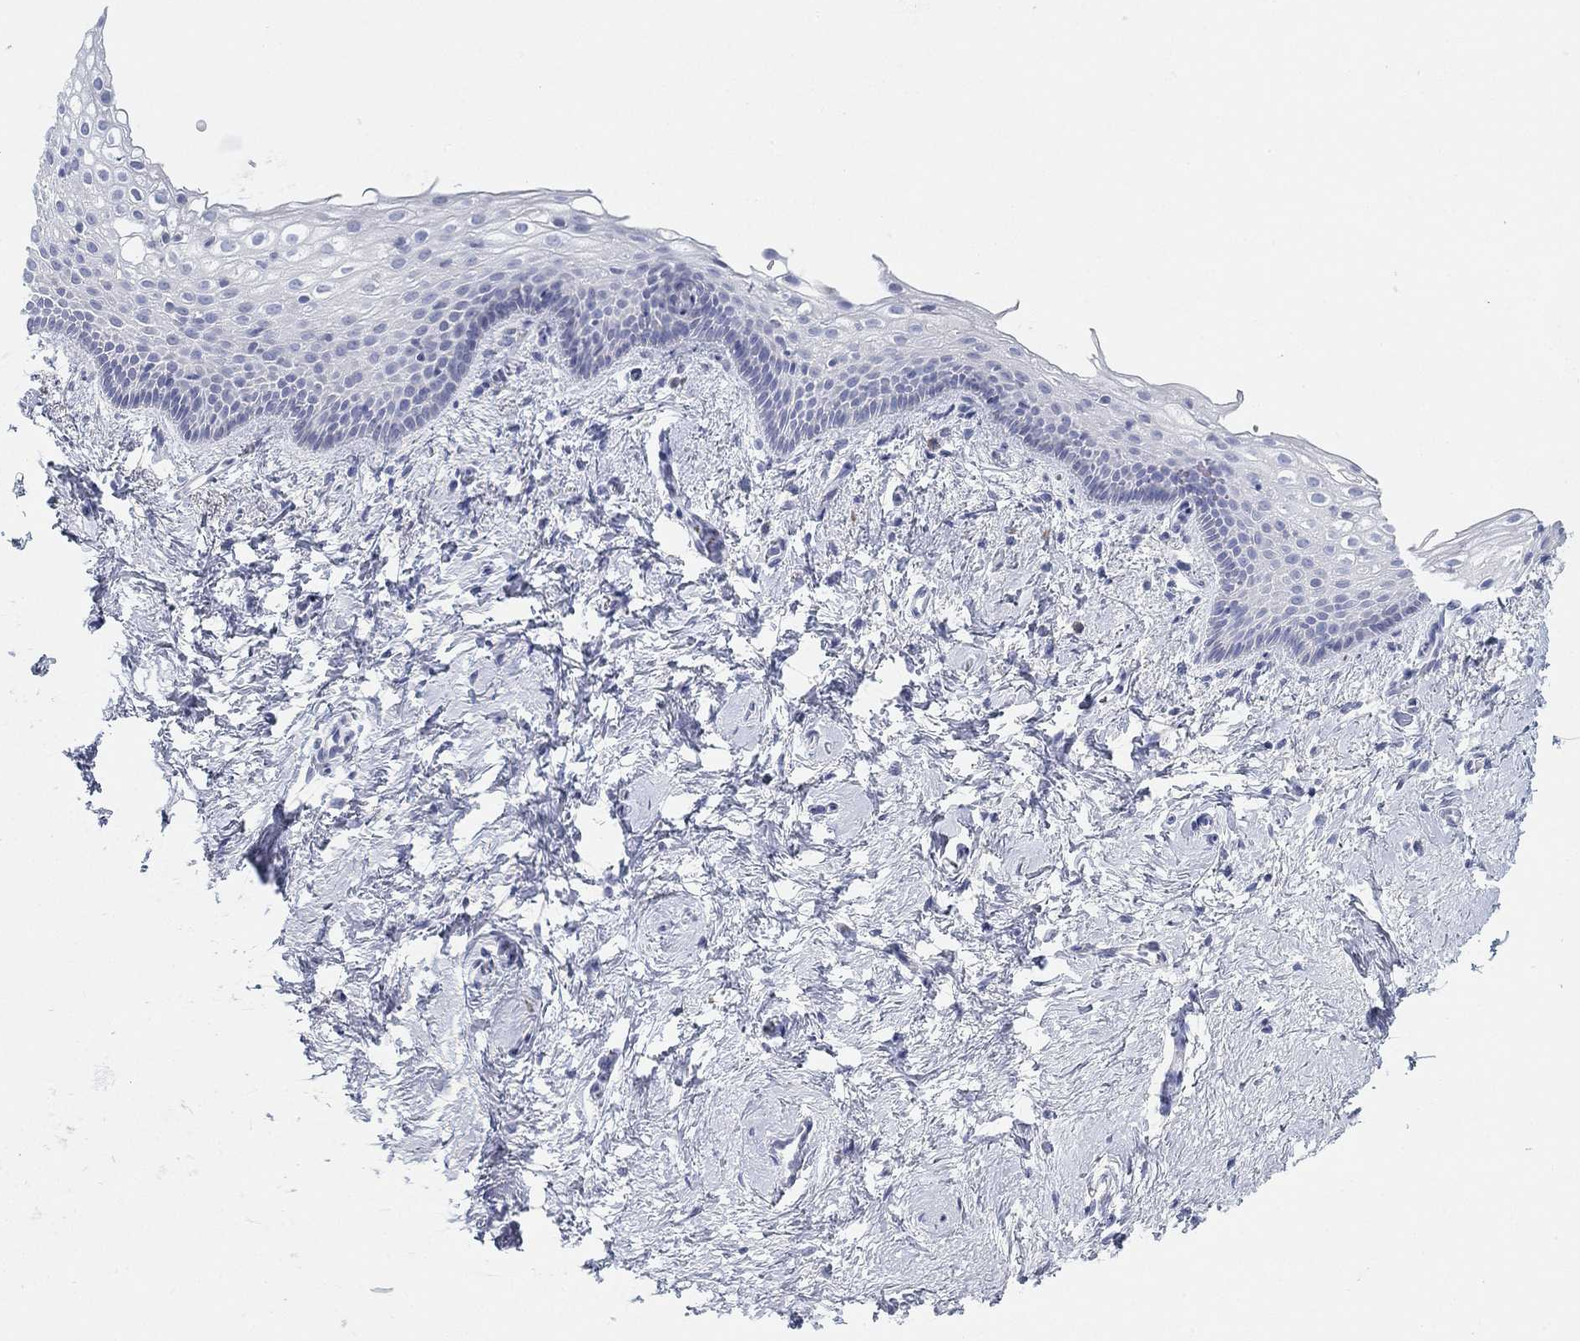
{"staining": {"intensity": "negative", "quantity": "none", "location": "none"}, "tissue": "vagina", "cell_type": "Squamous epithelial cells", "image_type": "normal", "snomed": [{"axis": "morphology", "description": "Normal tissue, NOS"}, {"axis": "topography", "description": "Vagina"}], "caption": "An immunohistochemistry image of unremarkable vagina is shown. There is no staining in squamous epithelial cells of vagina.", "gene": "GCNA", "patient": {"sex": "female", "age": 61}}